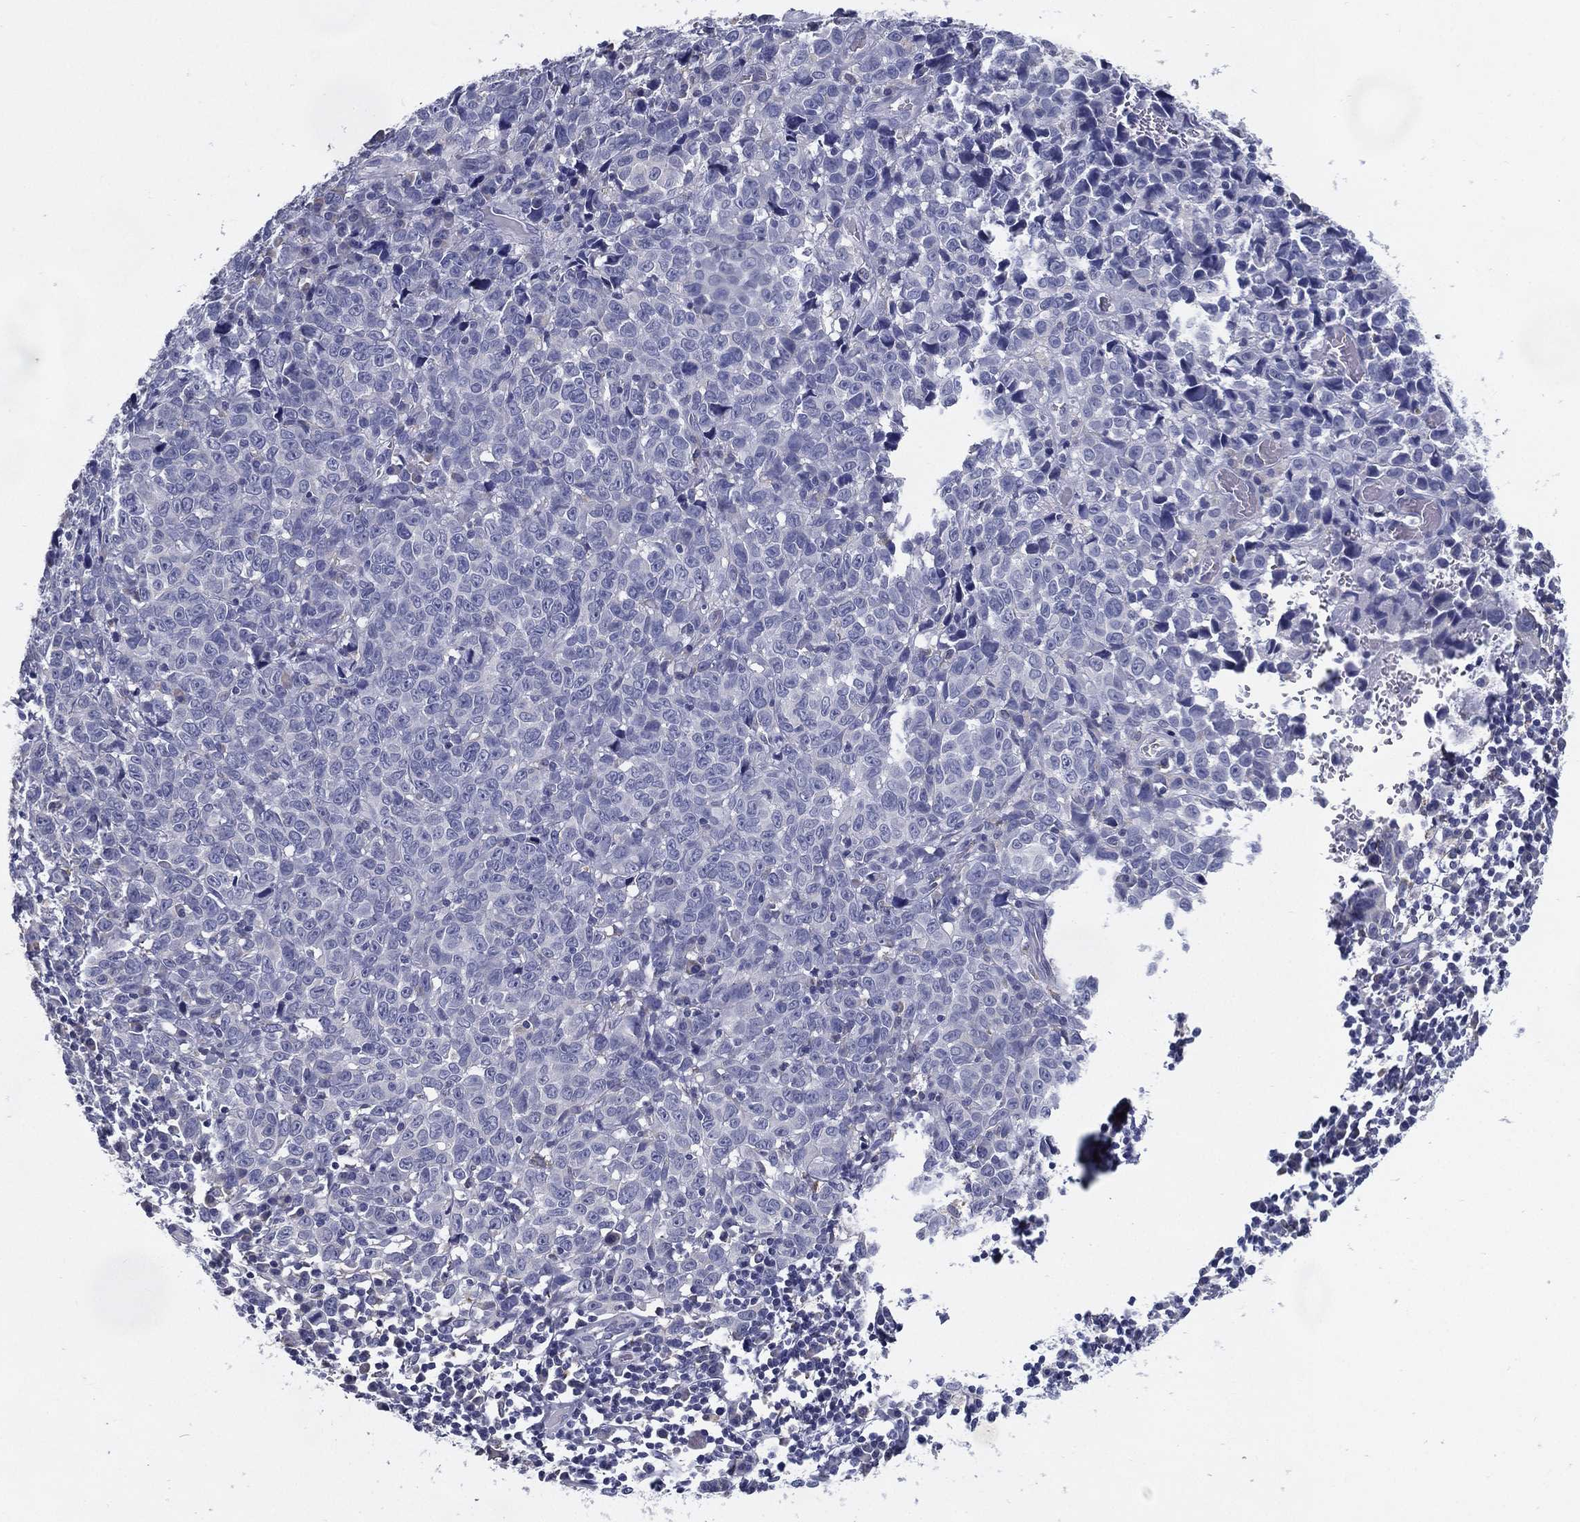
{"staining": {"intensity": "negative", "quantity": "none", "location": "none"}, "tissue": "melanoma", "cell_type": "Tumor cells", "image_type": "cancer", "snomed": [{"axis": "morphology", "description": "Malignant melanoma, NOS"}, {"axis": "topography", "description": "Vulva, labia, clitoris and Bartholin´s gland, NO"}], "caption": "Malignant melanoma was stained to show a protein in brown. There is no significant expression in tumor cells. The staining is performed using DAB brown chromogen with nuclei counter-stained in using hematoxylin.", "gene": "C19orf18", "patient": {"sex": "female", "age": 75}}